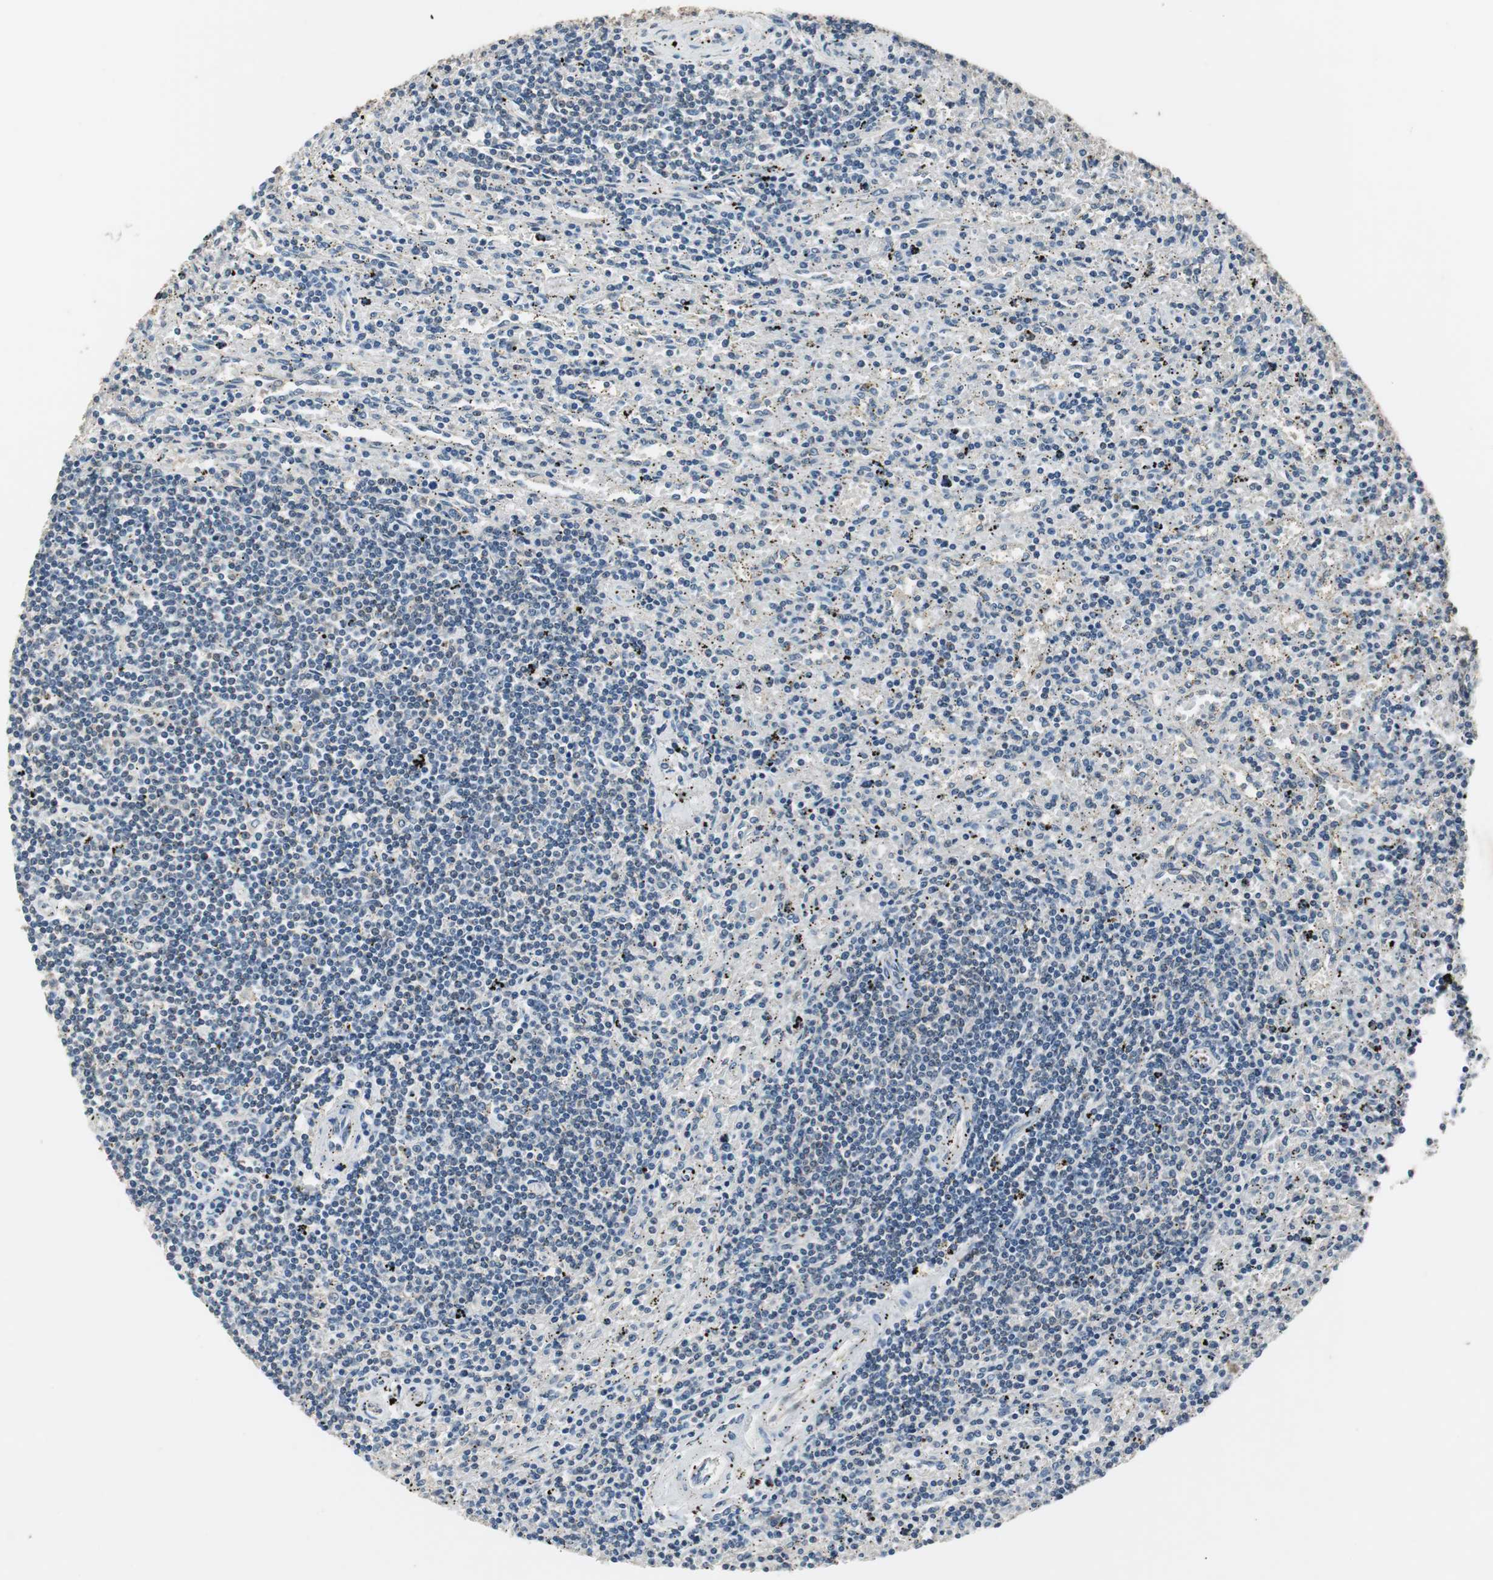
{"staining": {"intensity": "negative", "quantity": "none", "location": "none"}, "tissue": "lymphoma", "cell_type": "Tumor cells", "image_type": "cancer", "snomed": [{"axis": "morphology", "description": "Malignant lymphoma, non-Hodgkin's type, Low grade"}, {"axis": "topography", "description": "Spleen"}], "caption": "Tumor cells are negative for protein expression in human lymphoma.", "gene": "PTPRN2", "patient": {"sex": "male", "age": 76}}